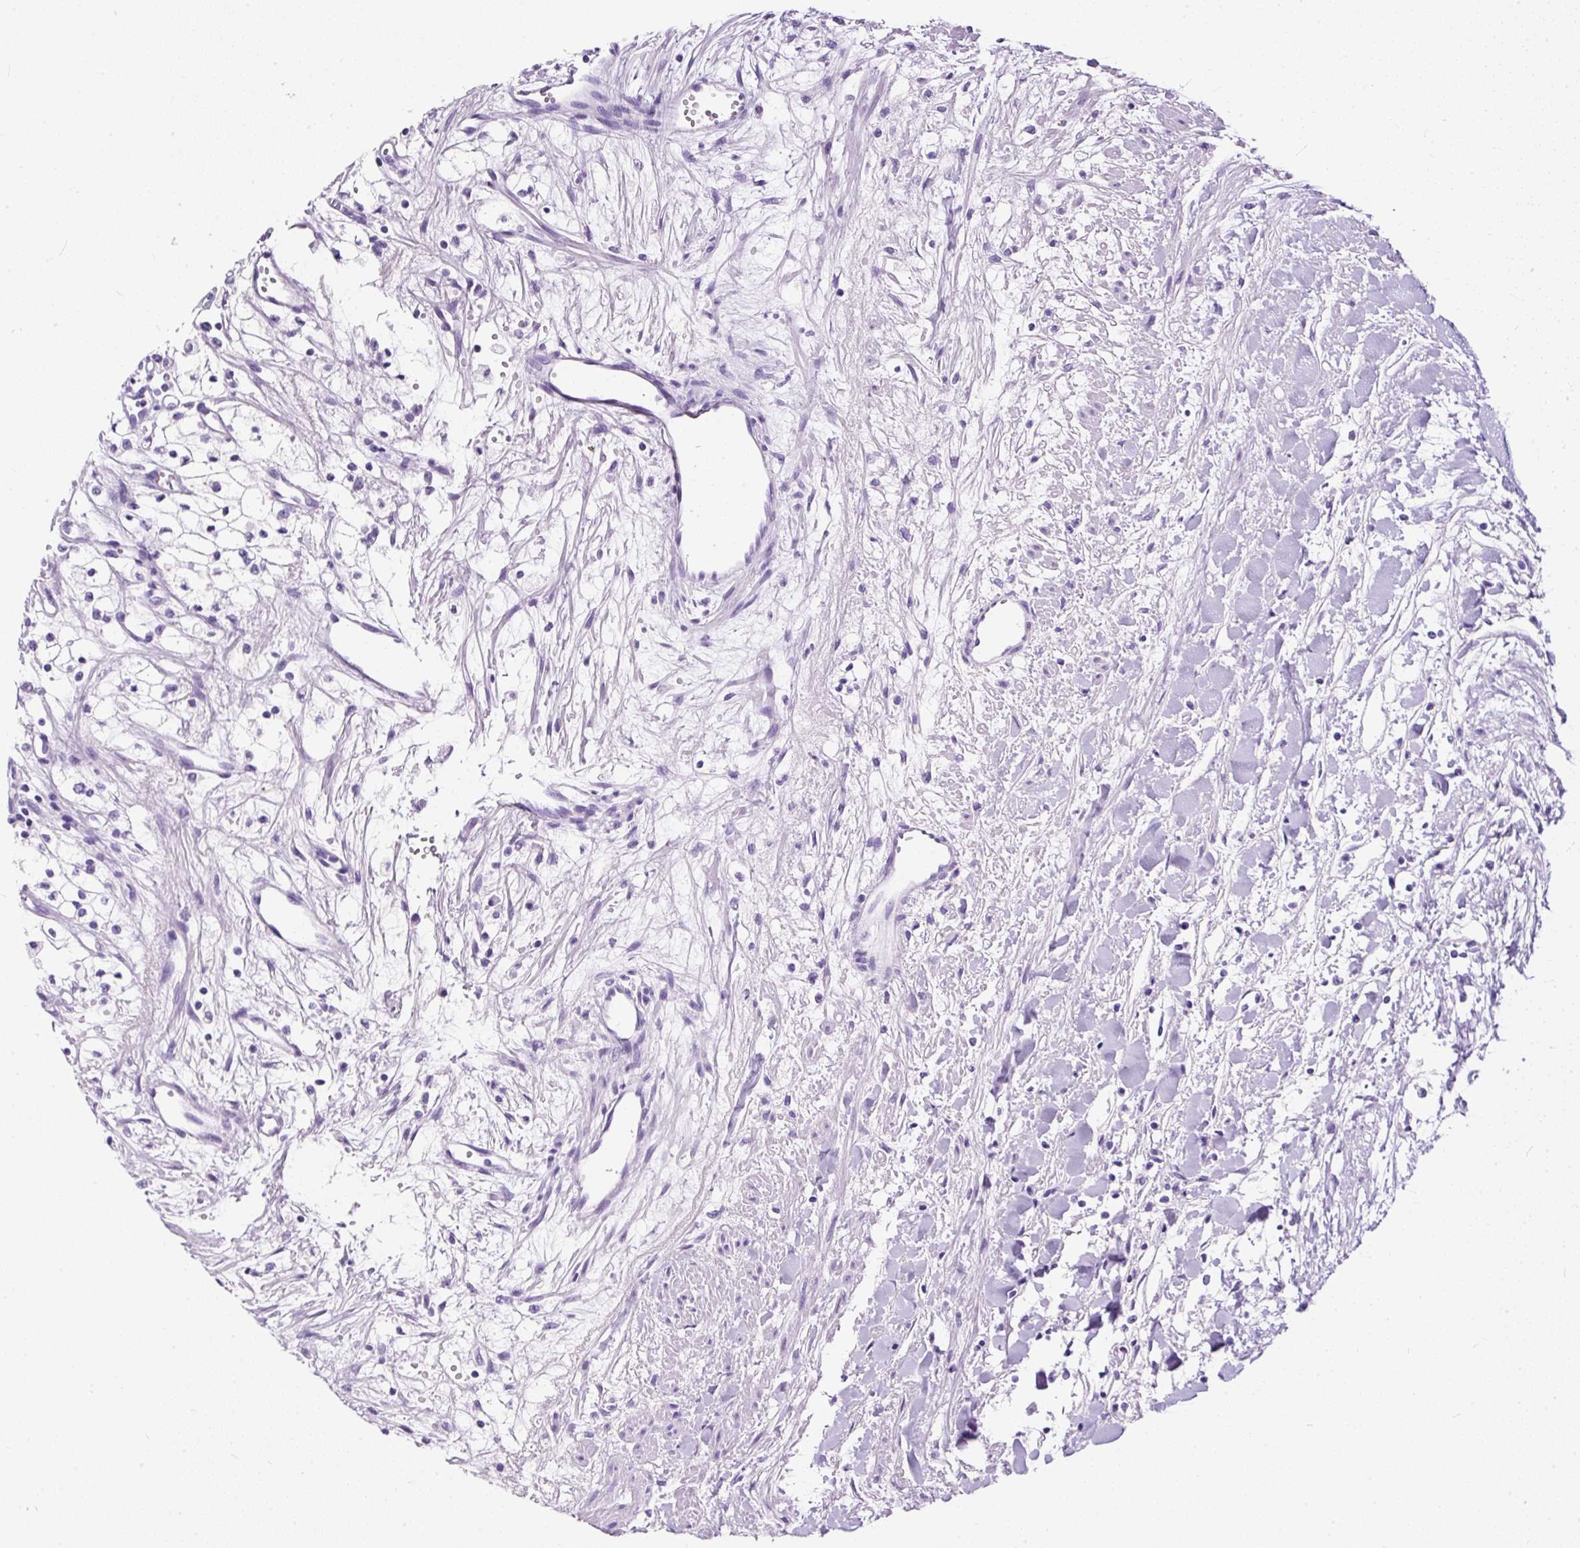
{"staining": {"intensity": "negative", "quantity": "none", "location": "none"}, "tissue": "renal cancer", "cell_type": "Tumor cells", "image_type": "cancer", "snomed": [{"axis": "morphology", "description": "Adenocarcinoma, NOS"}, {"axis": "topography", "description": "Kidney"}], "caption": "The photomicrograph displays no significant expression in tumor cells of renal adenocarcinoma.", "gene": "NTS", "patient": {"sex": "male", "age": 59}}